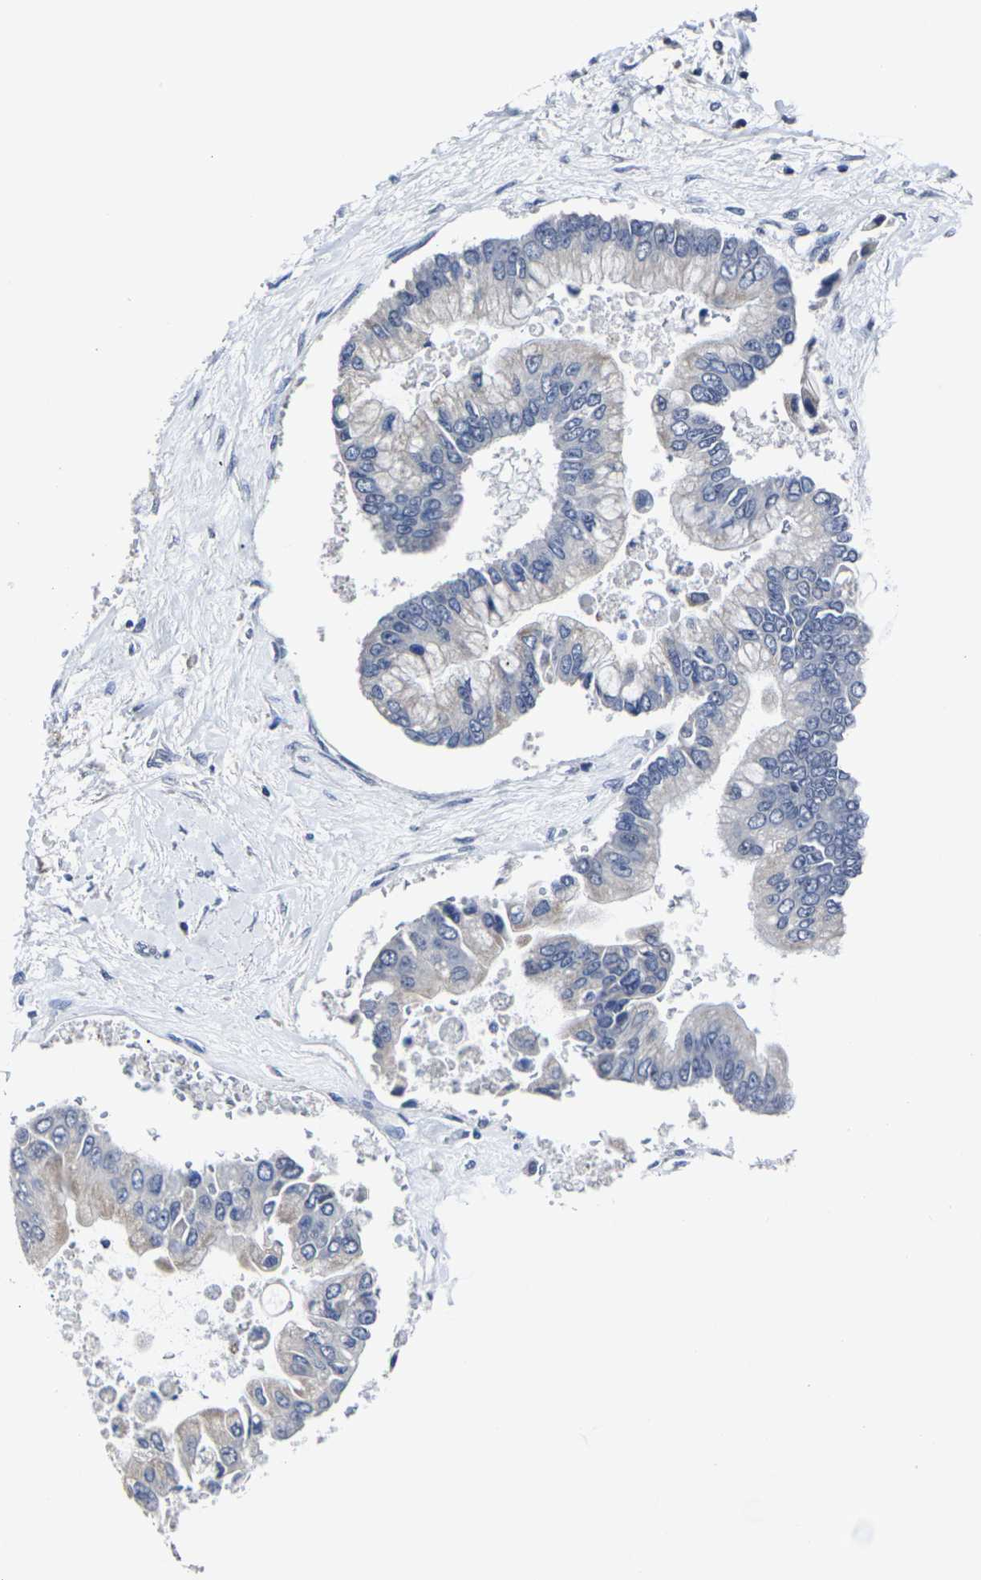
{"staining": {"intensity": "weak", "quantity": "<25%", "location": "cytoplasmic/membranous"}, "tissue": "liver cancer", "cell_type": "Tumor cells", "image_type": "cancer", "snomed": [{"axis": "morphology", "description": "Cholangiocarcinoma"}, {"axis": "topography", "description": "Liver"}], "caption": "Tumor cells are negative for brown protein staining in liver cancer (cholangiocarcinoma).", "gene": "MSANTD4", "patient": {"sex": "male", "age": 50}}